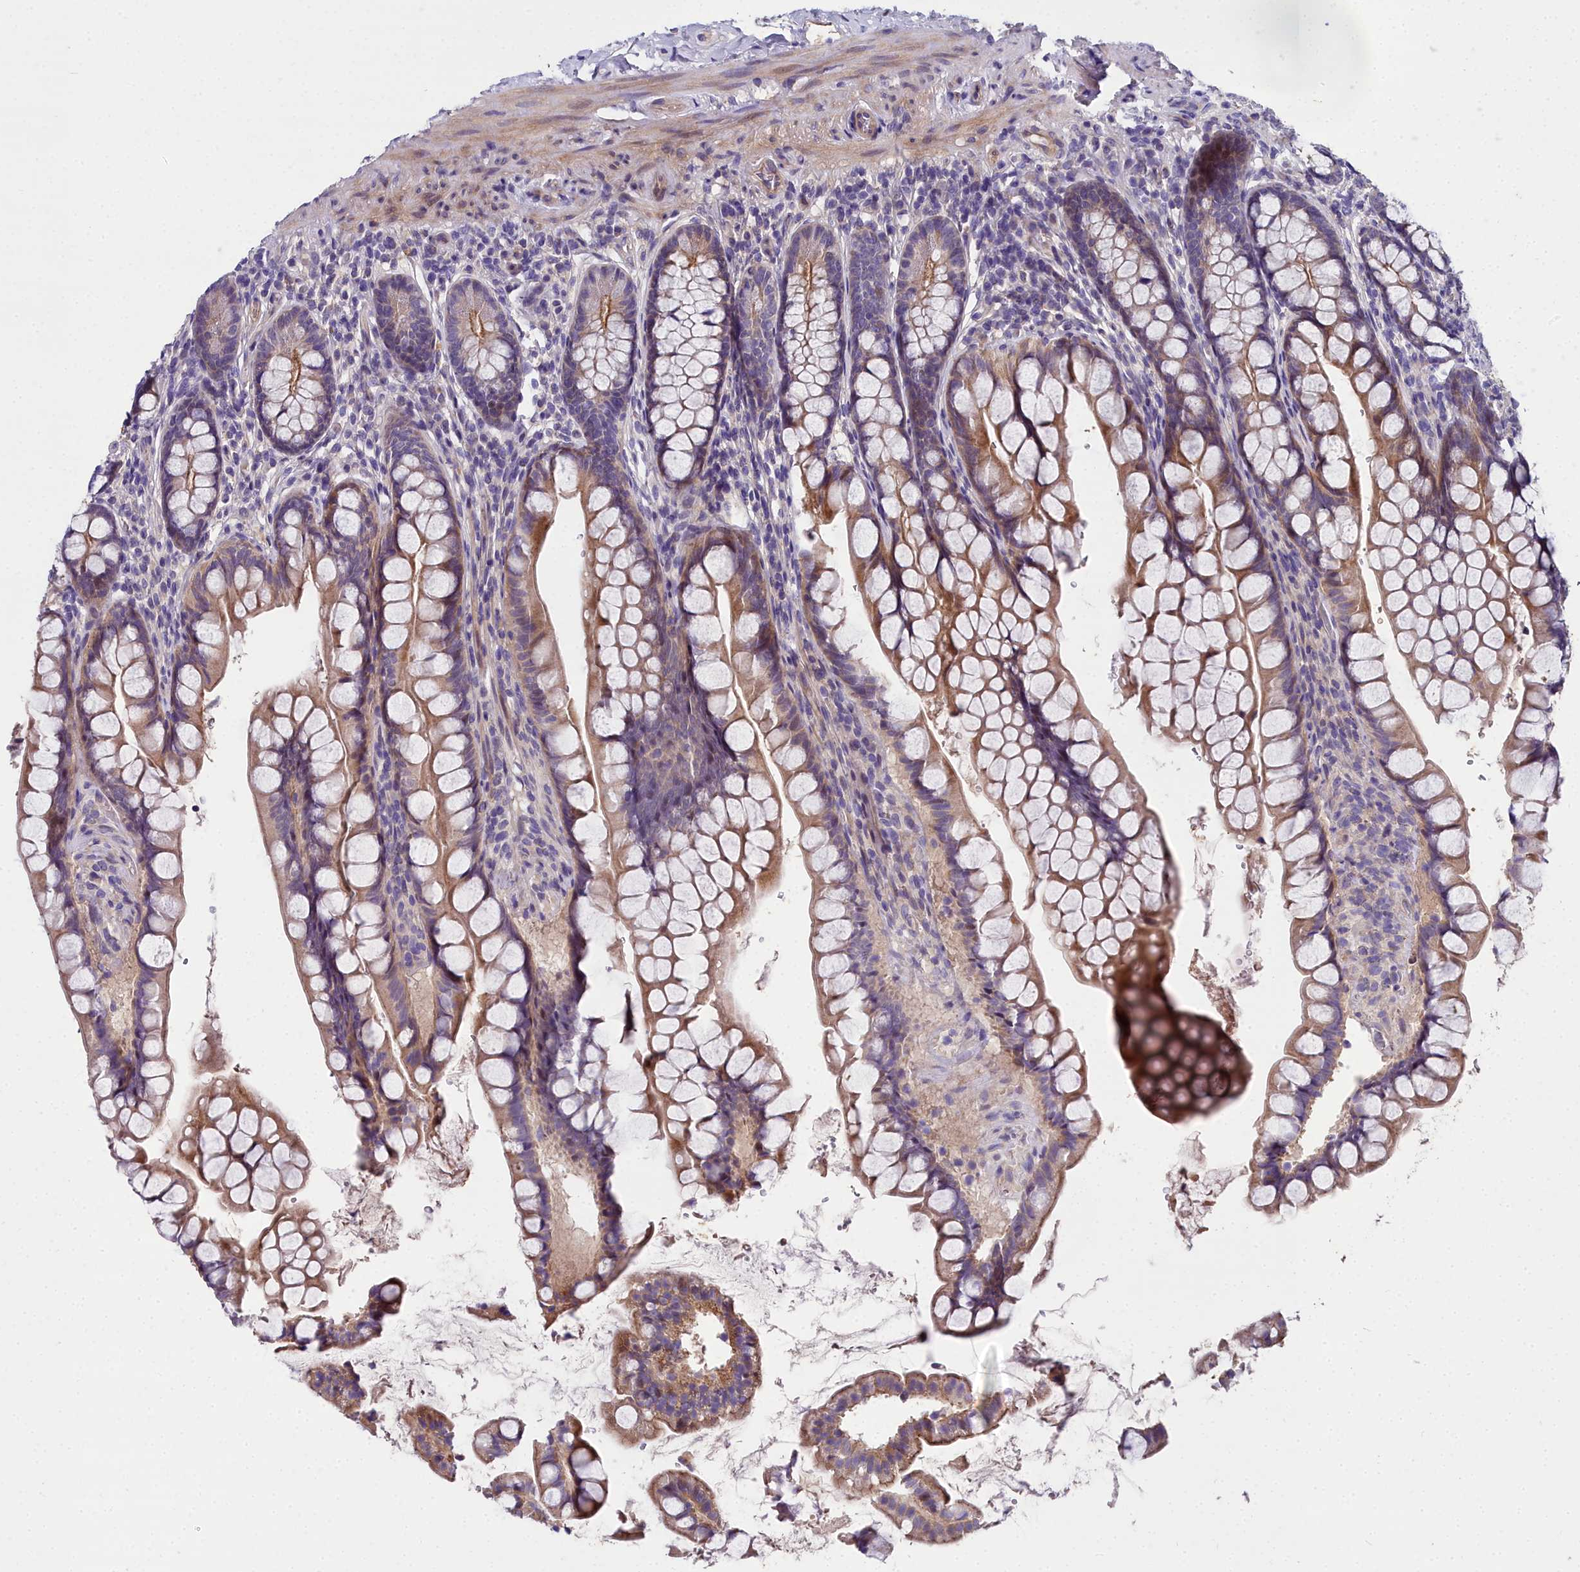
{"staining": {"intensity": "moderate", "quantity": ">75%", "location": "cytoplasmic/membranous"}, "tissue": "small intestine", "cell_type": "Glandular cells", "image_type": "normal", "snomed": [{"axis": "morphology", "description": "Normal tissue, NOS"}, {"axis": "topography", "description": "Small intestine"}], "caption": "Immunohistochemistry staining of unremarkable small intestine, which exhibits medium levels of moderate cytoplasmic/membranous positivity in about >75% of glandular cells indicating moderate cytoplasmic/membranous protein positivity. The staining was performed using DAB (3,3'-diaminobenzidine) (brown) for protein detection and nuclei were counterstained in hematoxylin (blue).", "gene": "NT5M", "patient": {"sex": "male", "age": 70}}